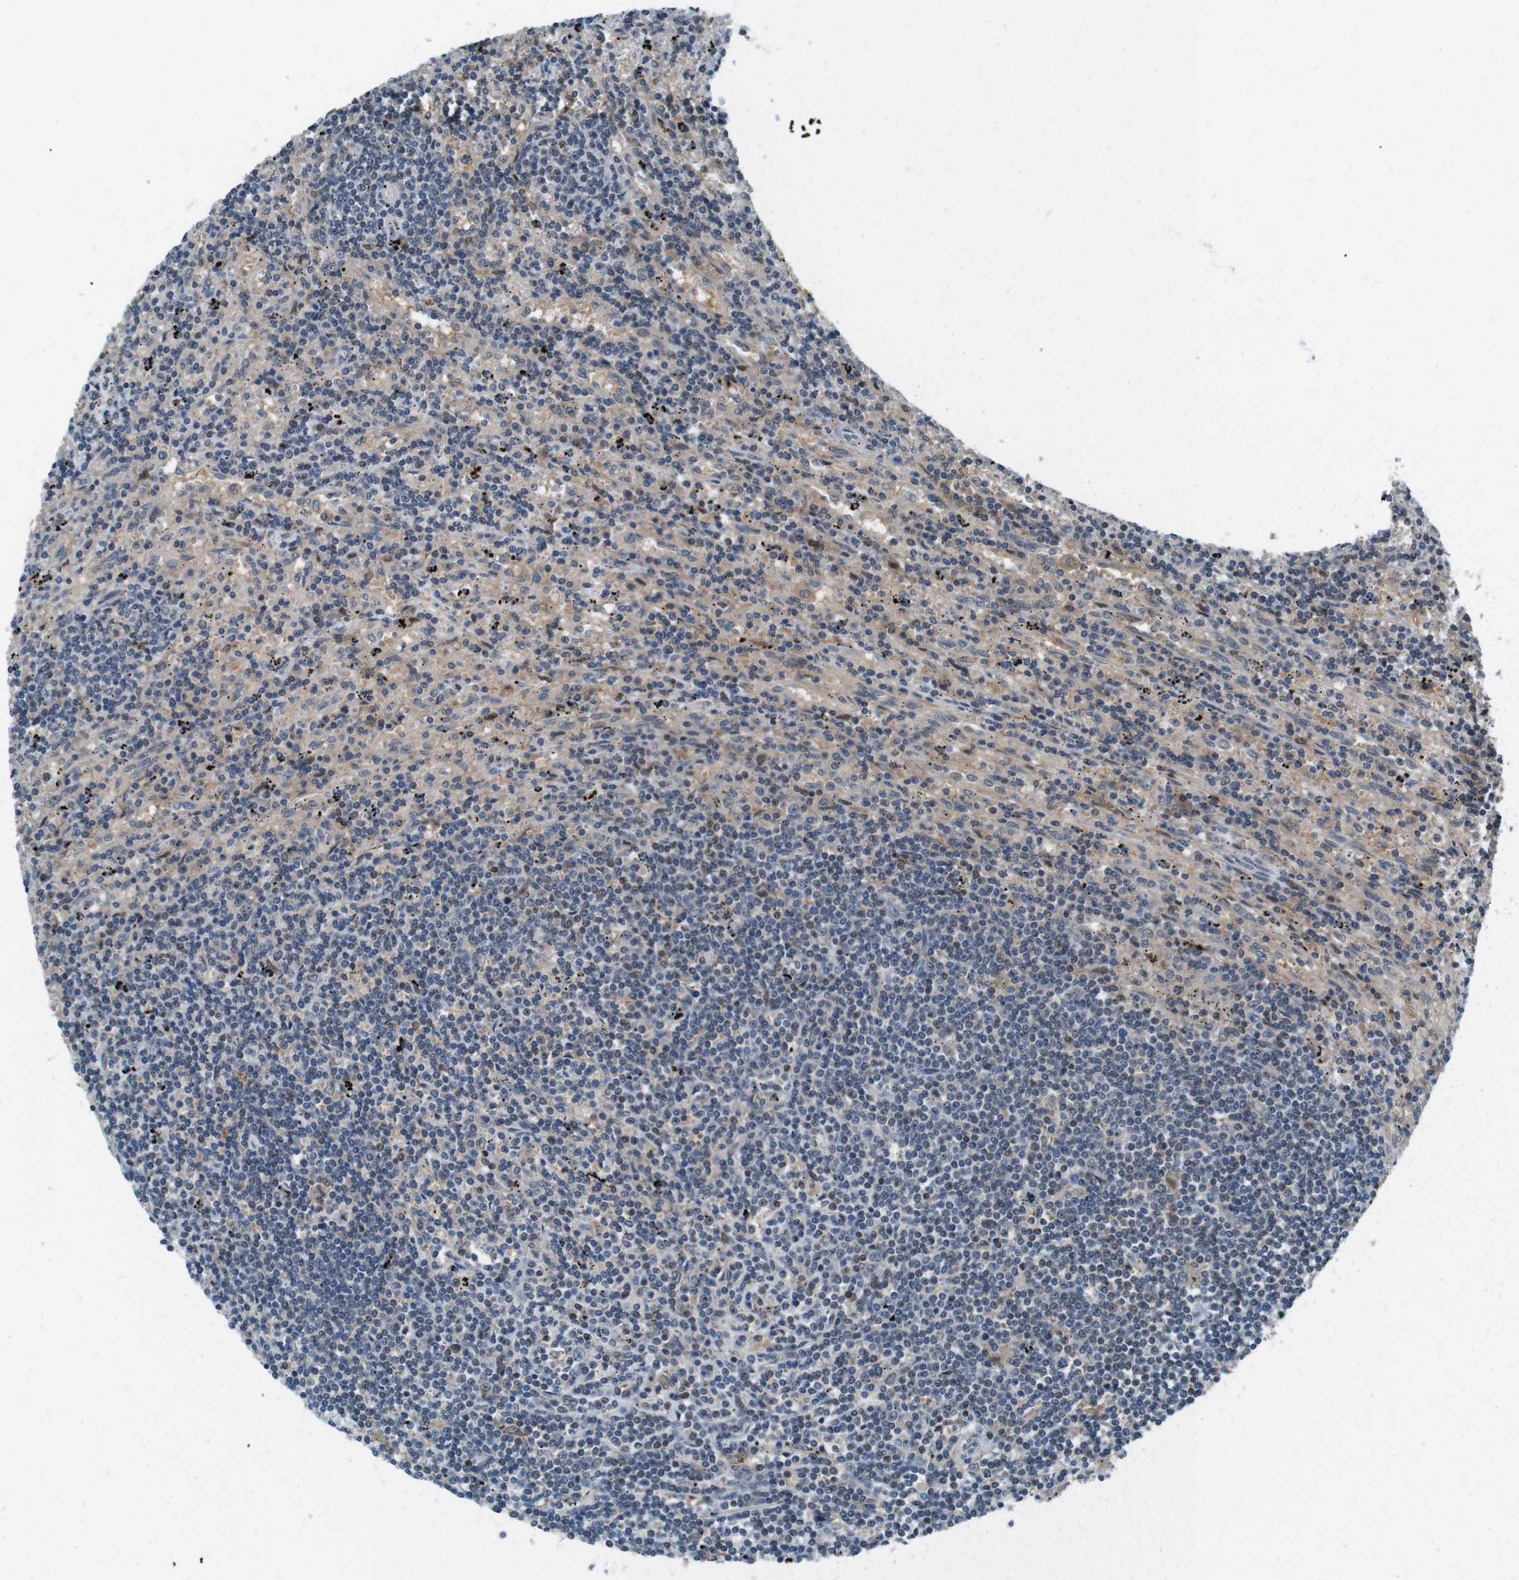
{"staining": {"intensity": "weak", "quantity": "<25%", "location": "cytoplasmic/membranous"}, "tissue": "lymphoma", "cell_type": "Tumor cells", "image_type": "cancer", "snomed": [{"axis": "morphology", "description": "Malignant lymphoma, non-Hodgkin's type, Low grade"}, {"axis": "topography", "description": "Spleen"}], "caption": "DAB (3,3'-diaminobenzidine) immunohistochemical staining of human low-grade malignant lymphoma, non-Hodgkin's type exhibits no significant expression in tumor cells.", "gene": "LRP5", "patient": {"sex": "male", "age": 76}}